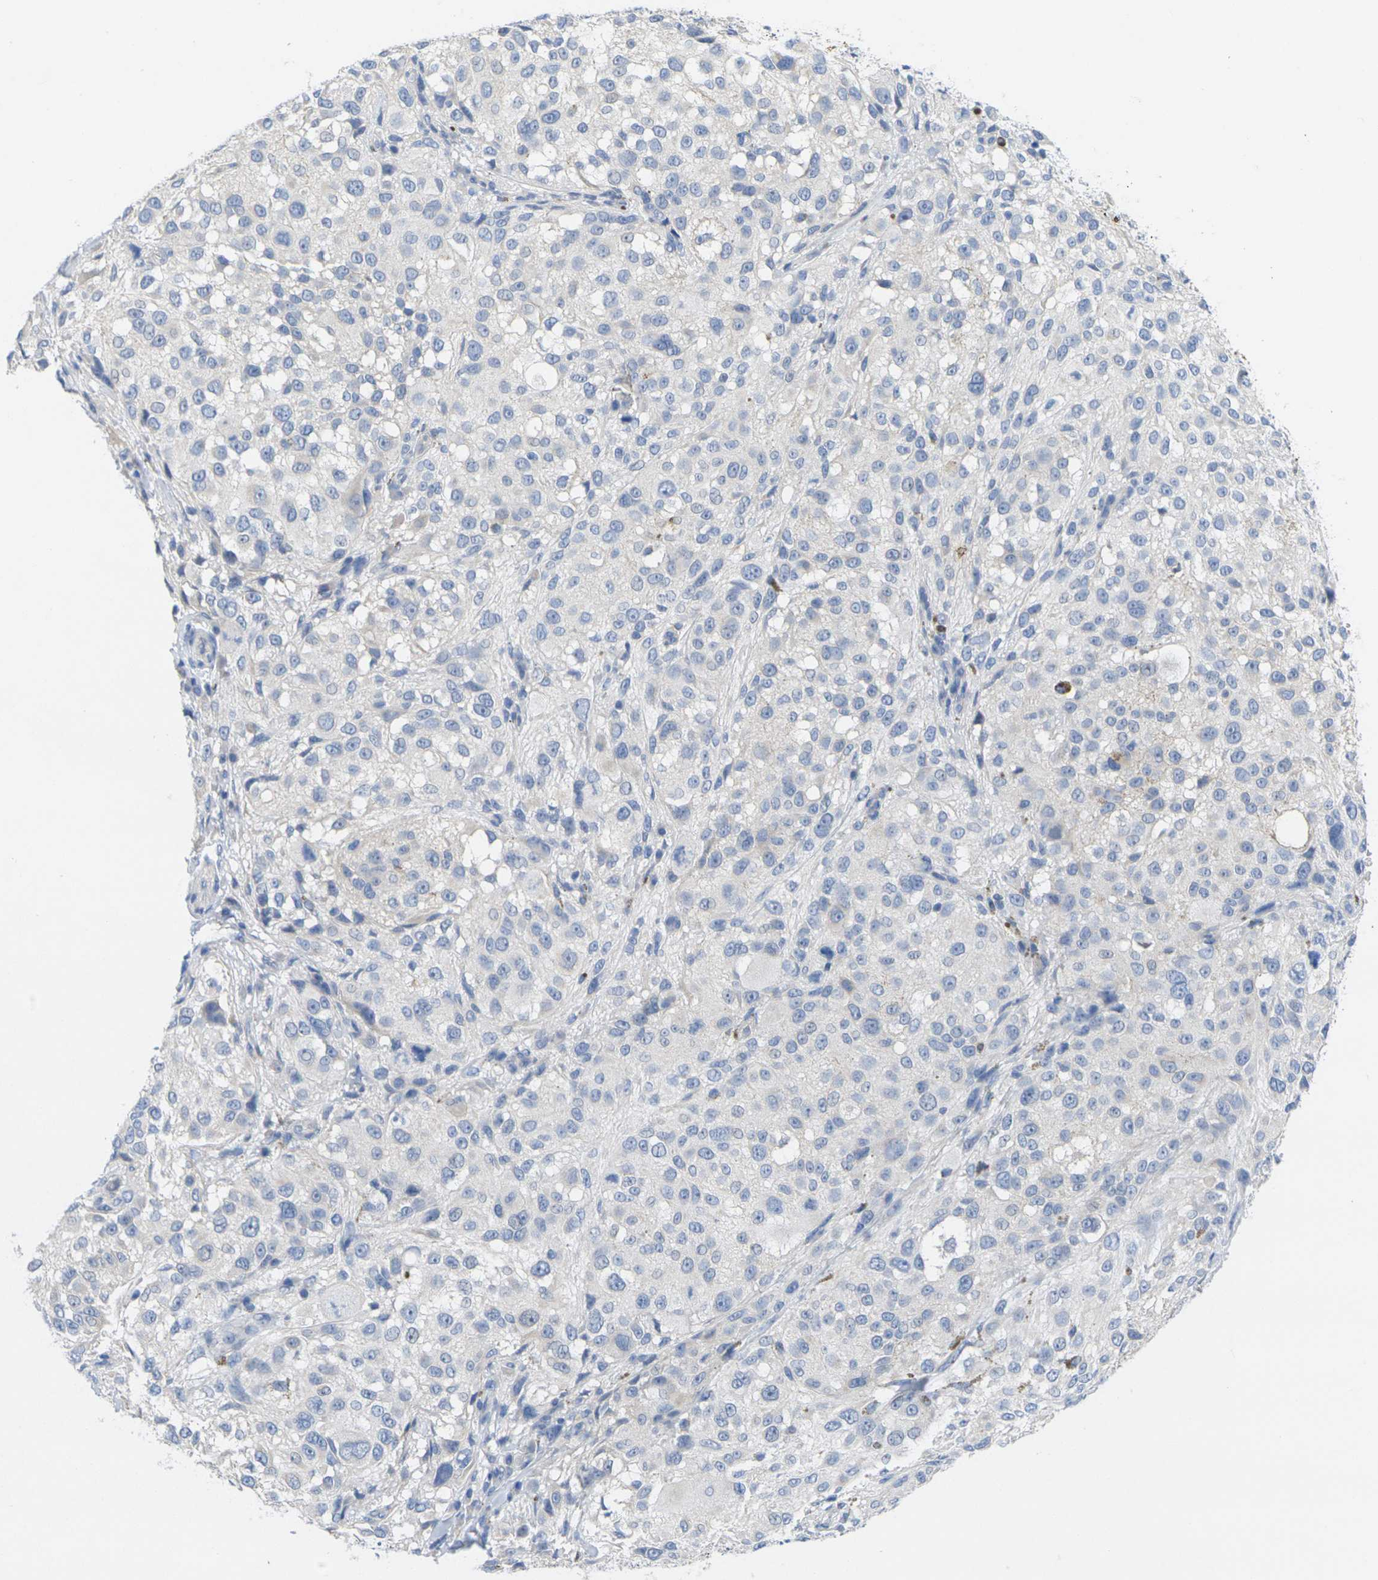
{"staining": {"intensity": "negative", "quantity": "none", "location": "none"}, "tissue": "melanoma", "cell_type": "Tumor cells", "image_type": "cancer", "snomed": [{"axis": "morphology", "description": "Necrosis, NOS"}, {"axis": "morphology", "description": "Malignant melanoma, NOS"}, {"axis": "topography", "description": "Skin"}], "caption": "An immunohistochemistry photomicrograph of malignant melanoma is shown. There is no staining in tumor cells of malignant melanoma.", "gene": "TNNI3", "patient": {"sex": "female", "age": 87}}